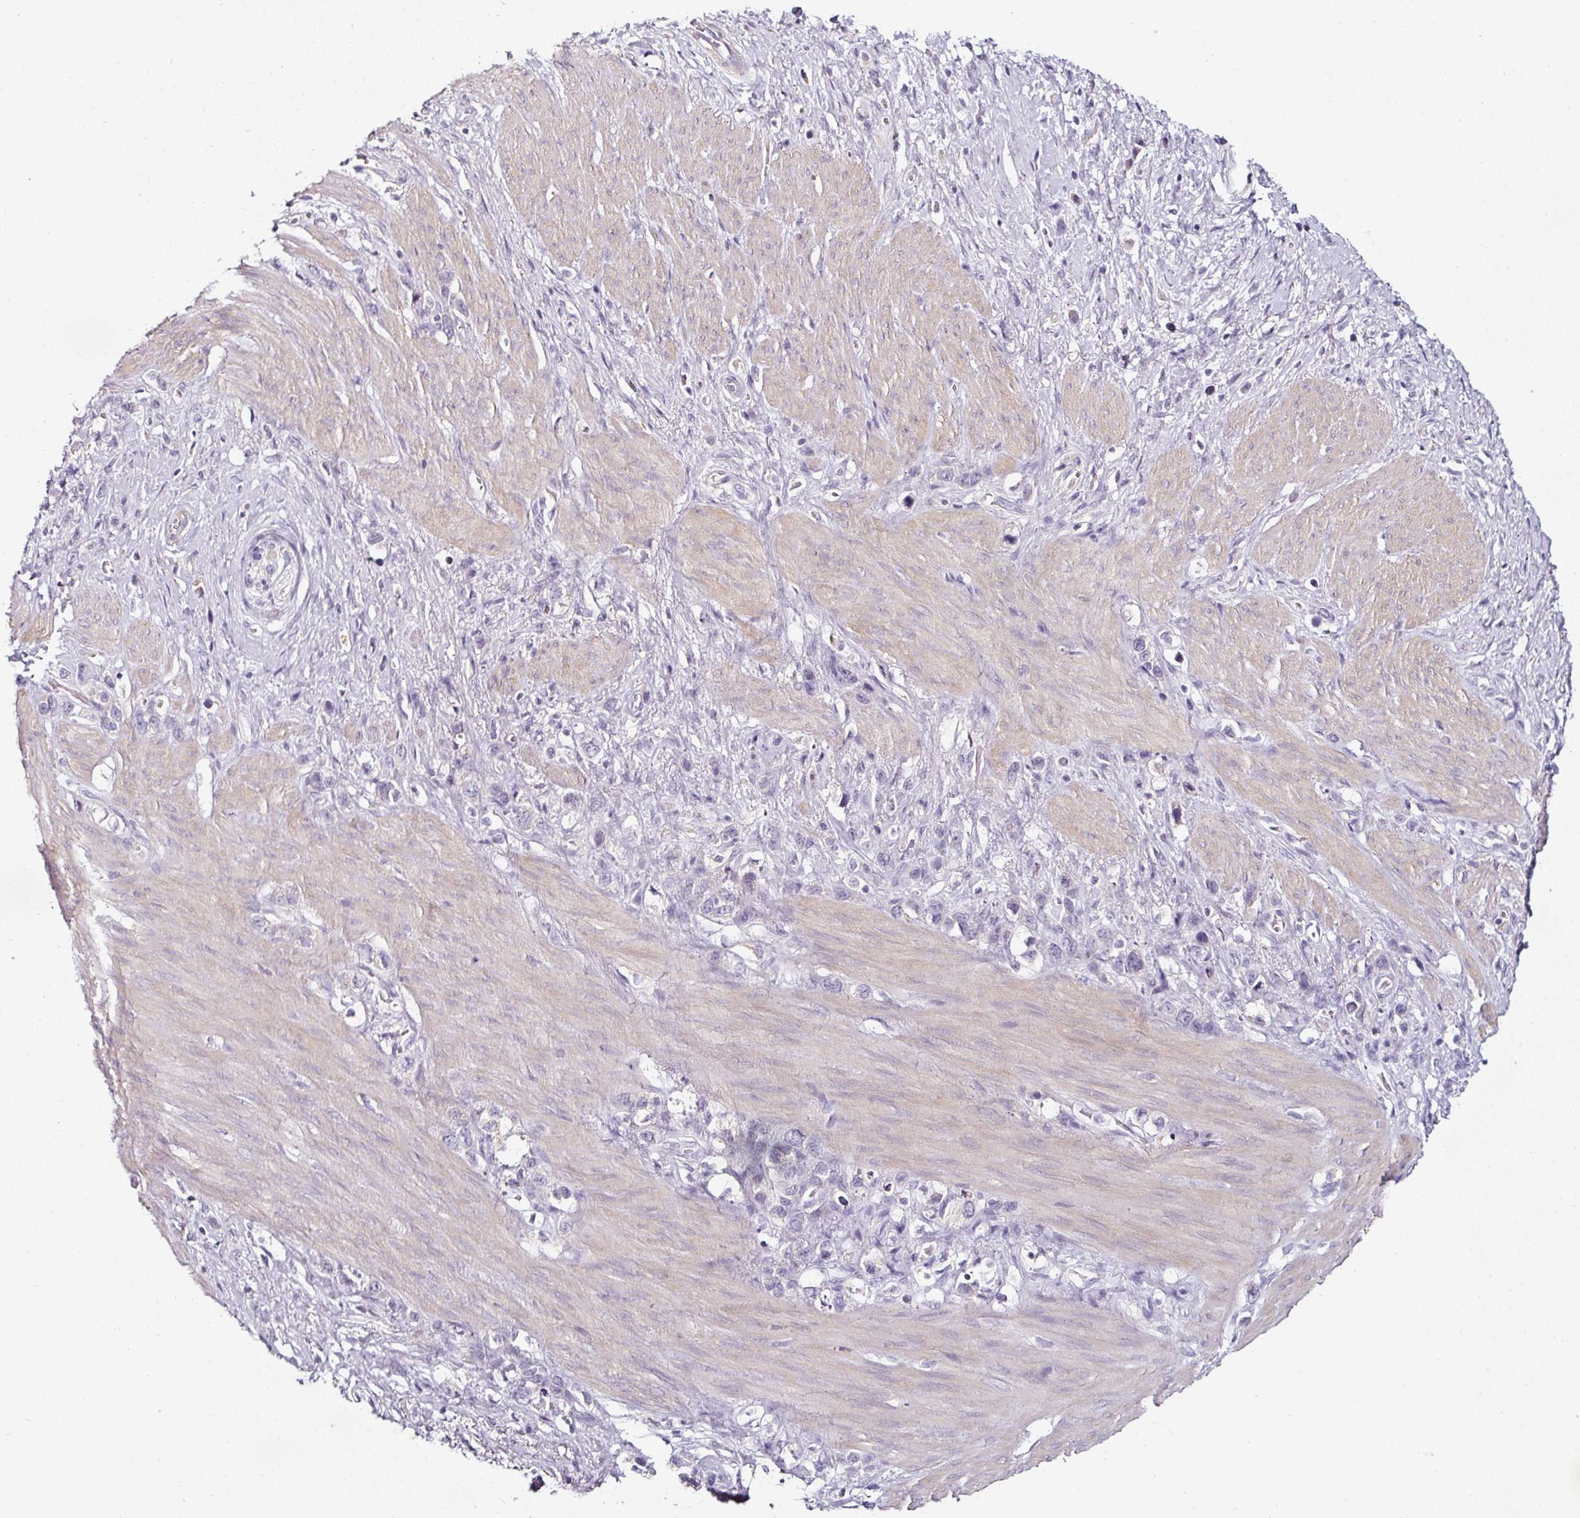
{"staining": {"intensity": "negative", "quantity": "none", "location": "none"}, "tissue": "stomach cancer", "cell_type": "Tumor cells", "image_type": "cancer", "snomed": [{"axis": "morphology", "description": "Adenocarcinoma, NOS"}, {"axis": "topography", "description": "Stomach"}], "caption": "Immunohistochemical staining of stomach cancer (adenocarcinoma) exhibits no significant expression in tumor cells. The staining is performed using DAB brown chromogen with nuclei counter-stained in using hematoxylin.", "gene": "CAP2", "patient": {"sex": "female", "age": 65}}